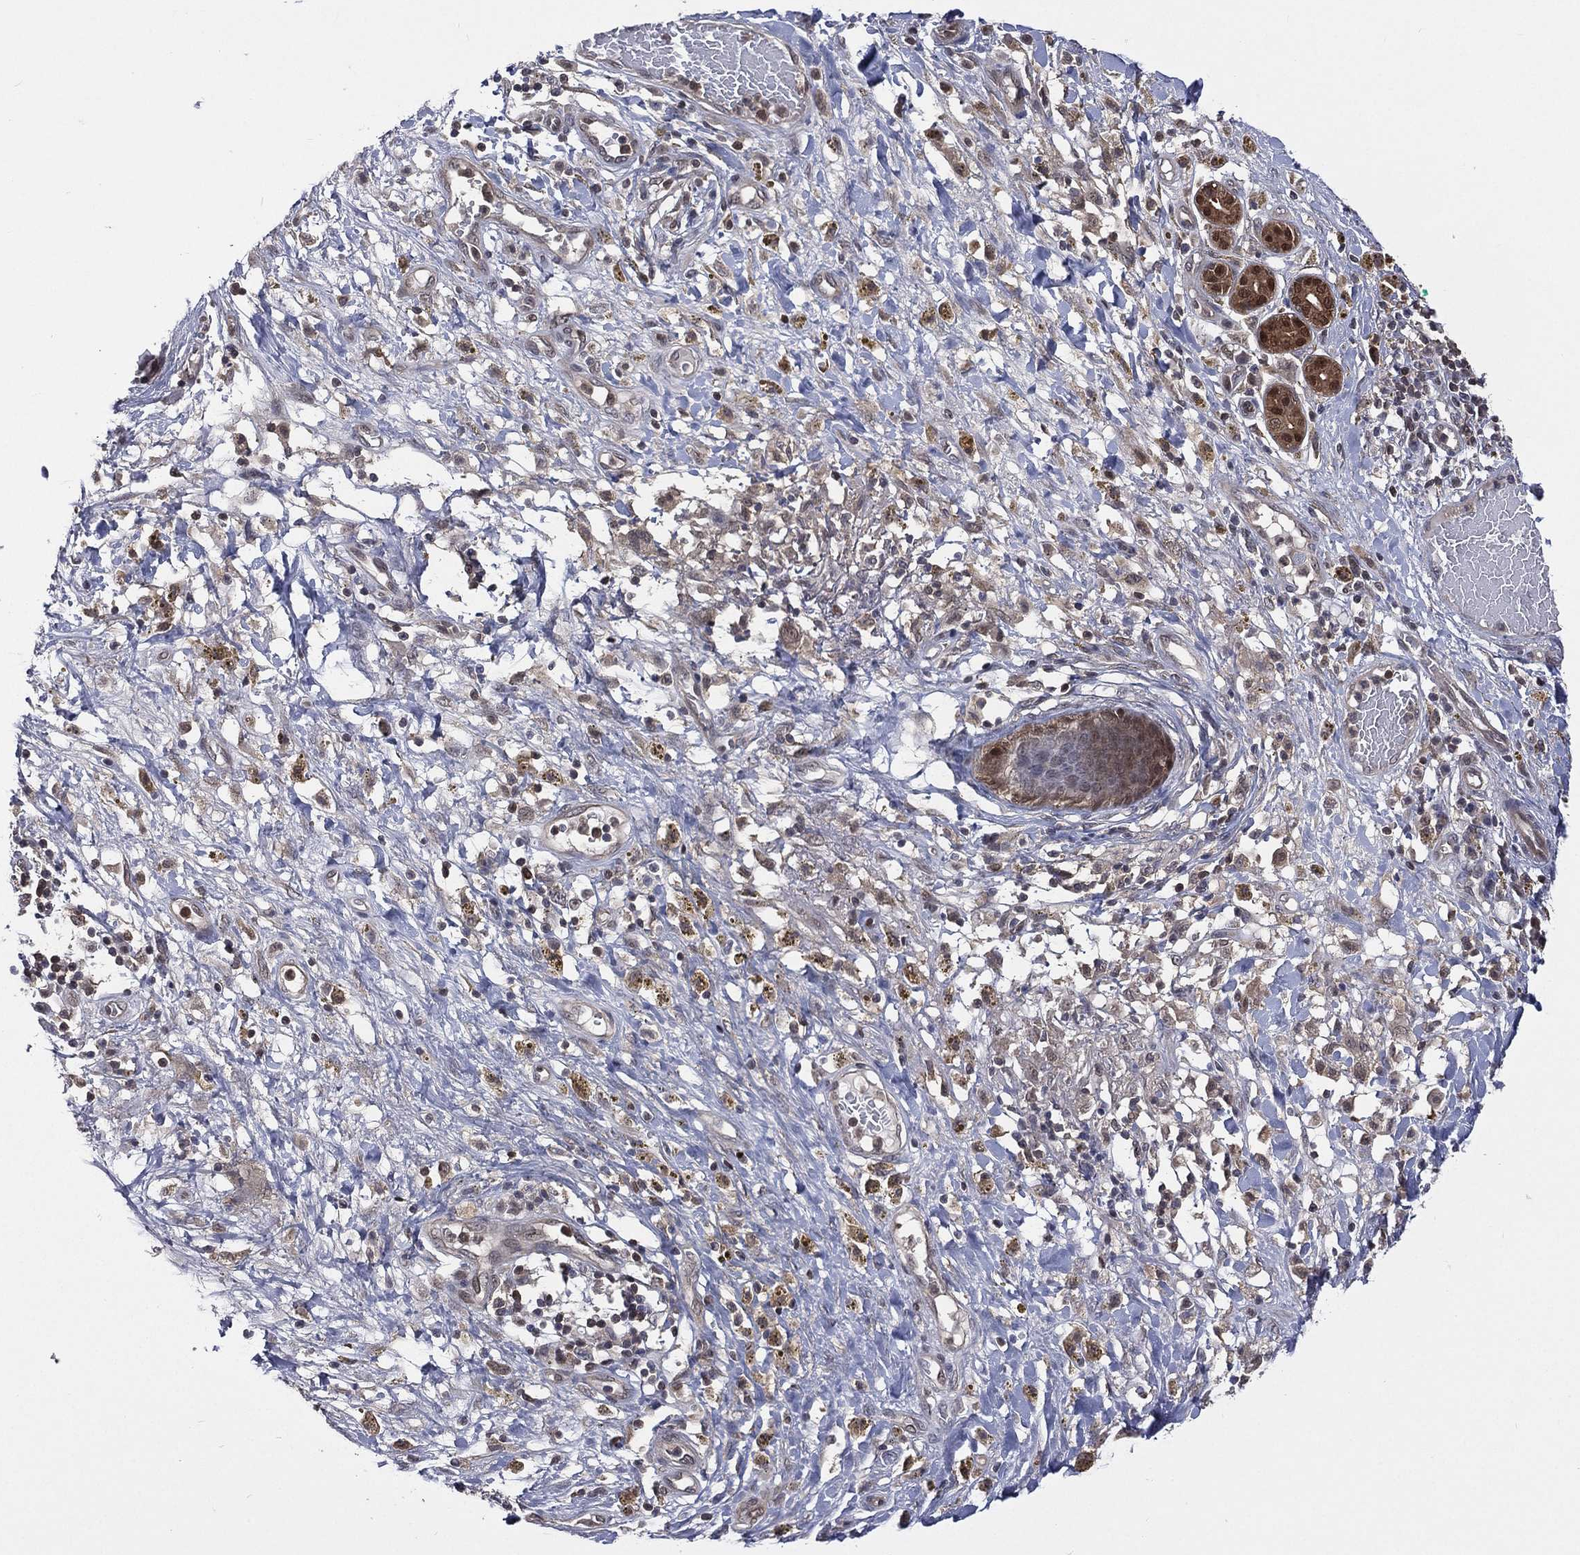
{"staining": {"intensity": "negative", "quantity": "none", "location": "none"}, "tissue": "melanoma", "cell_type": "Tumor cells", "image_type": "cancer", "snomed": [{"axis": "morphology", "description": "Malignant melanoma, NOS"}, {"axis": "topography", "description": "Skin"}], "caption": "There is no significant positivity in tumor cells of melanoma.", "gene": "MTAP", "patient": {"sex": "female", "age": 91}}